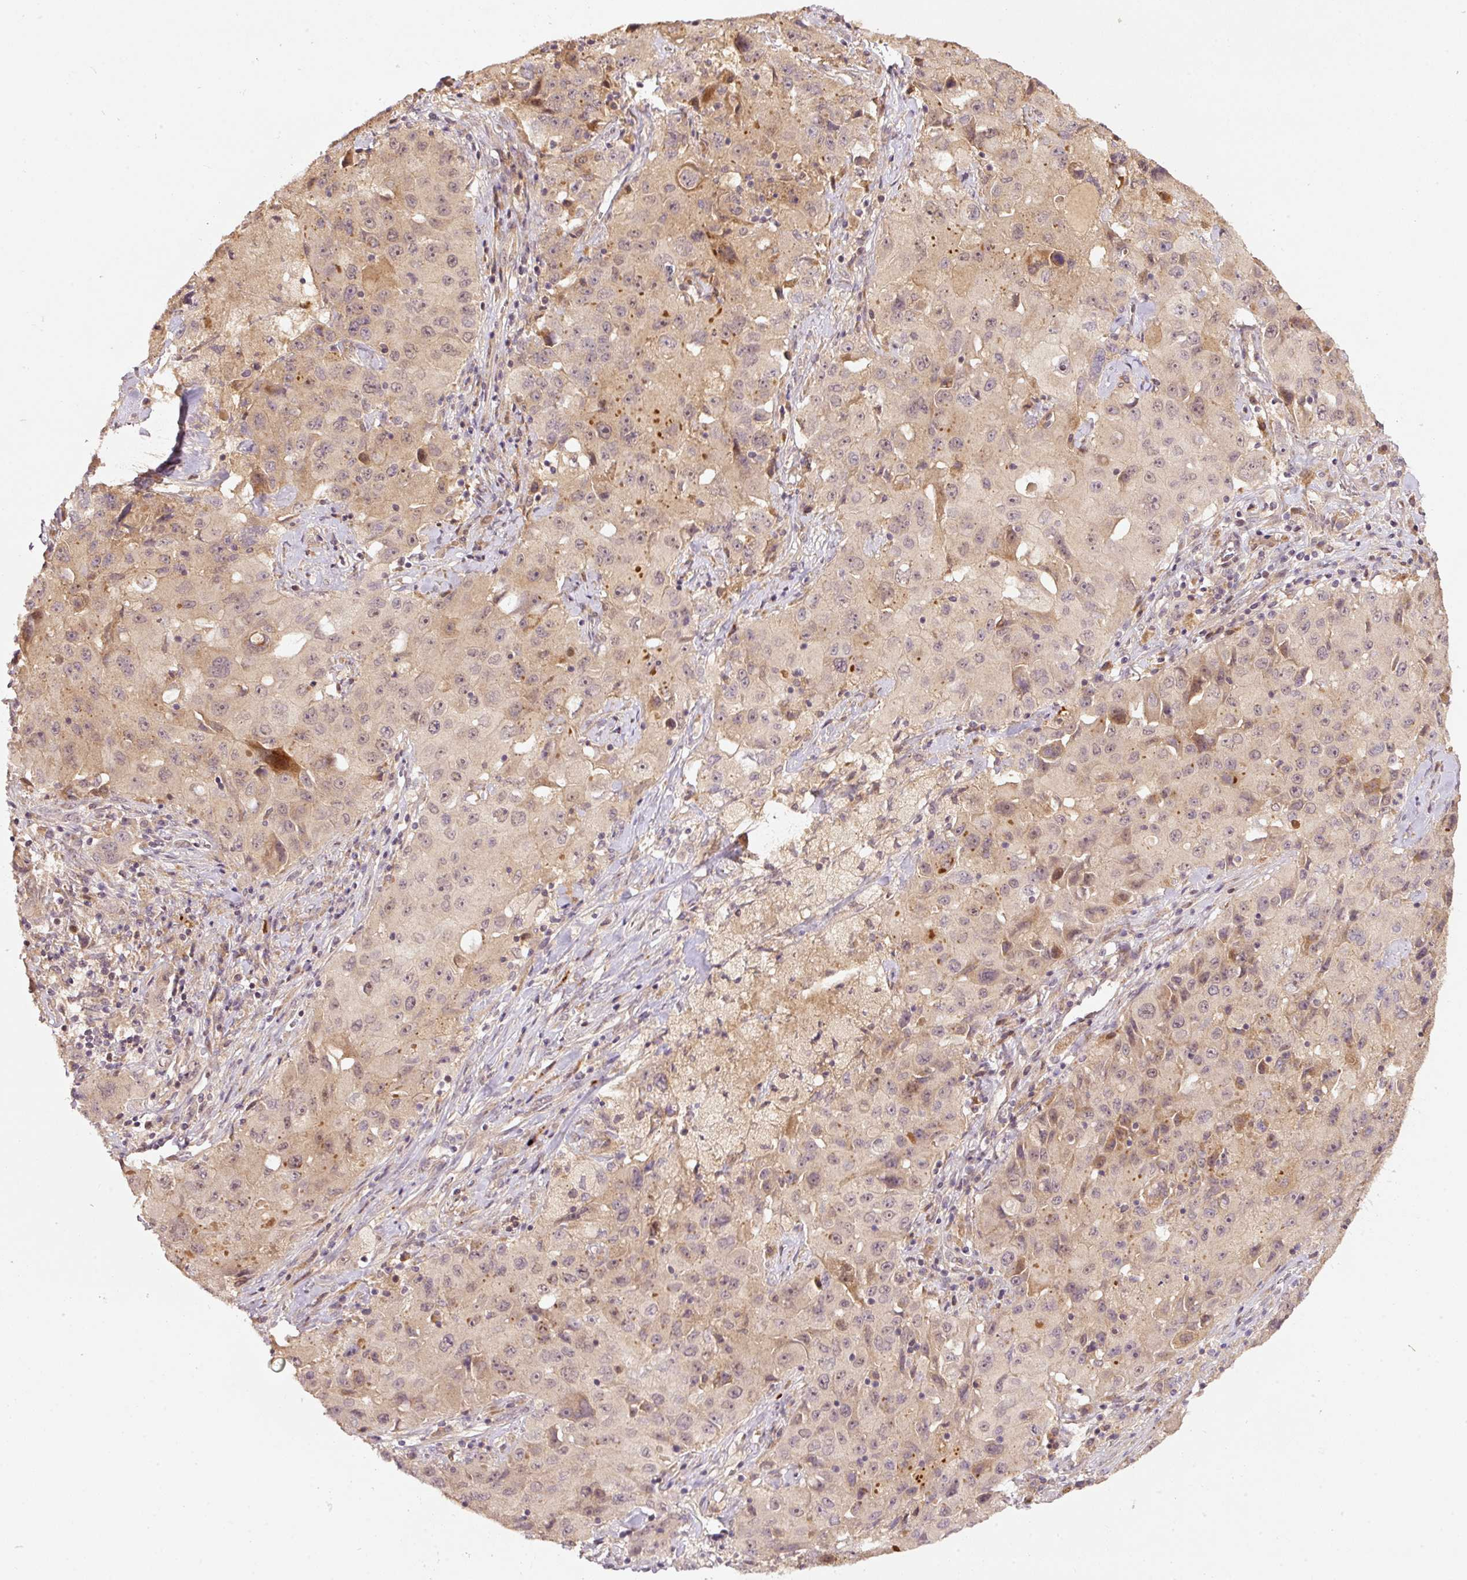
{"staining": {"intensity": "weak", "quantity": "<25%", "location": "nuclear"}, "tissue": "lung cancer", "cell_type": "Tumor cells", "image_type": "cancer", "snomed": [{"axis": "morphology", "description": "Squamous cell carcinoma, NOS"}, {"axis": "topography", "description": "Lung"}], "caption": "Lung cancer was stained to show a protein in brown. There is no significant staining in tumor cells.", "gene": "PCDHB1", "patient": {"sex": "male", "age": 63}}